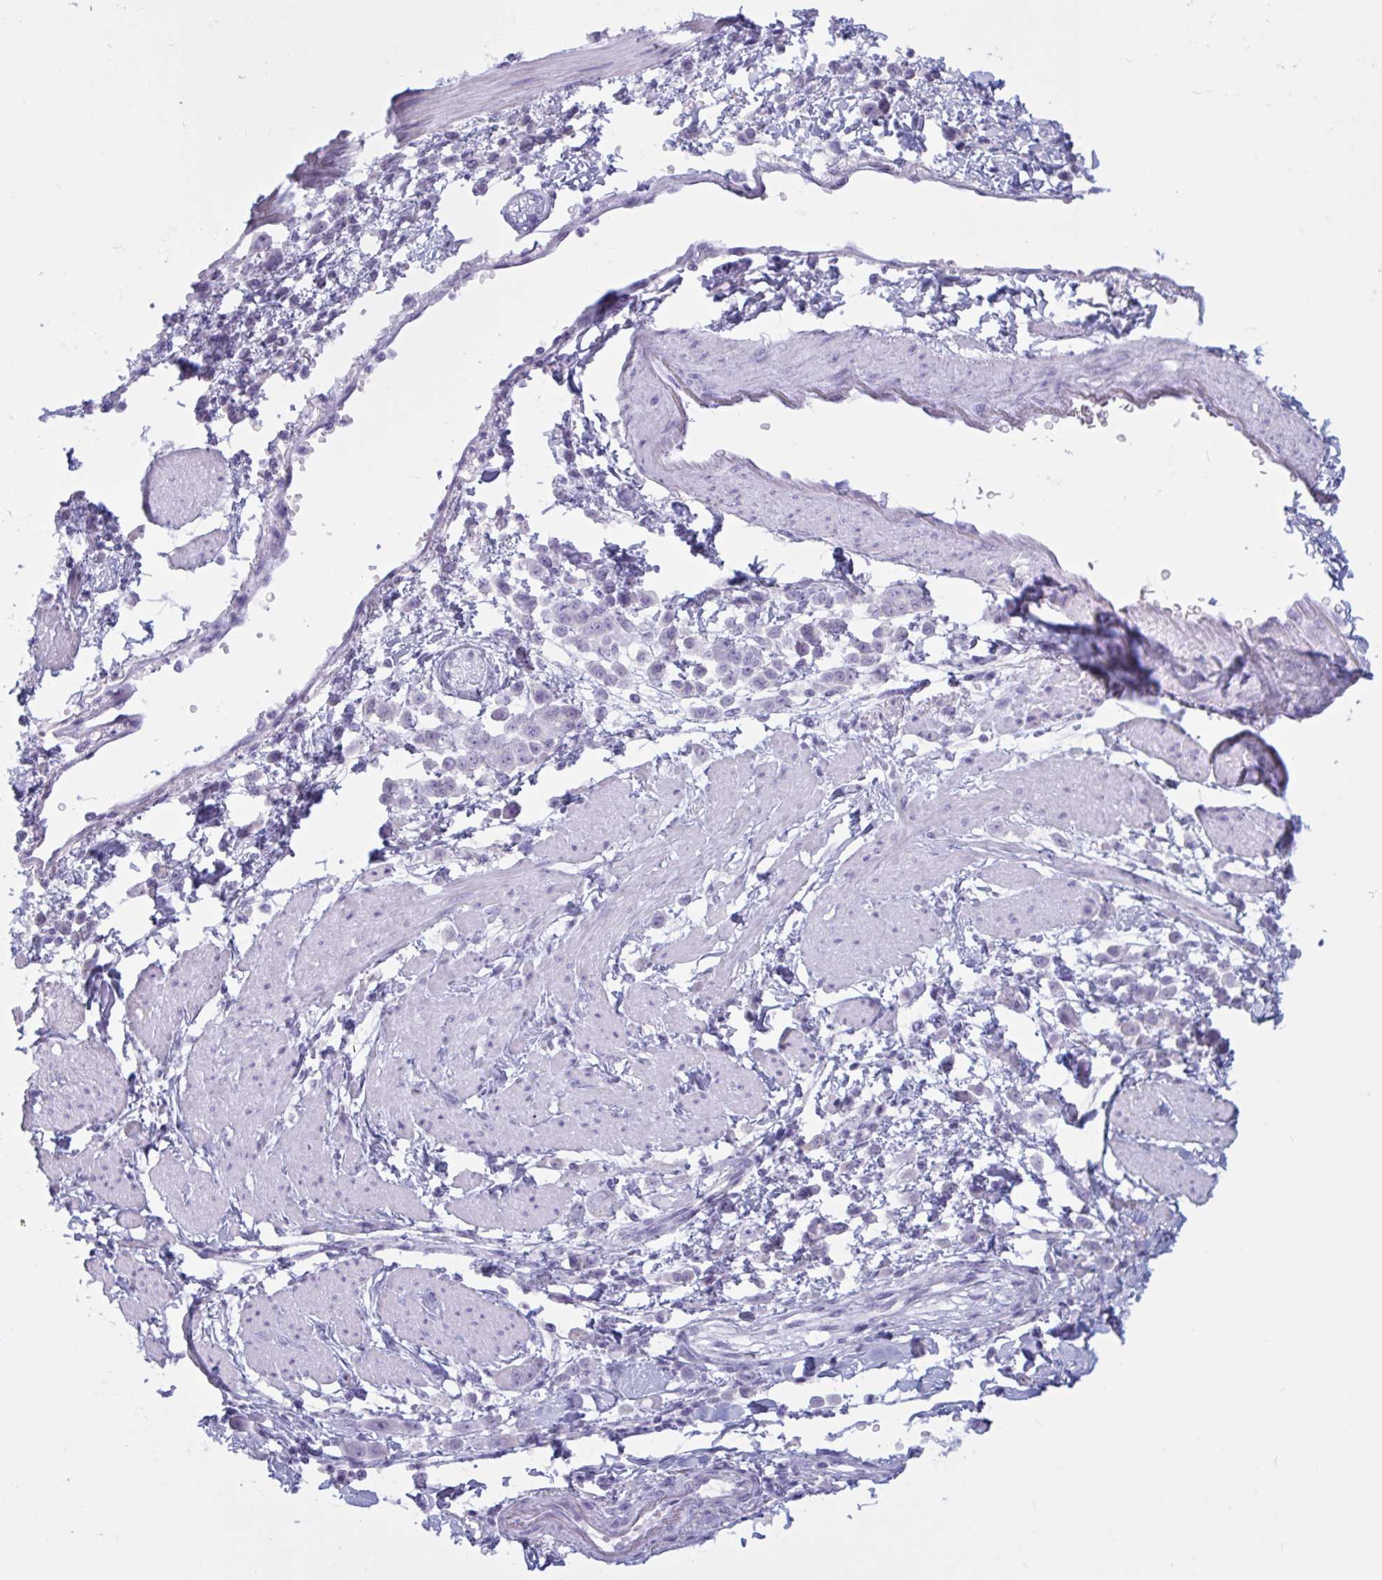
{"staining": {"intensity": "negative", "quantity": "none", "location": "none"}, "tissue": "pancreatic cancer", "cell_type": "Tumor cells", "image_type": "cancer", "snomed": [{"axis": "morphology", "description": "Normal tissue, NOS"}, {"axis": "morphology", "description": "Adenocarcinoma, NOS"}, {"axis": "topography", "description": "Pancreas"}], "caption": "Human pancreatic cancer (adenocarcinoma) stained for a protein using IHC exhibits no positivity in tumor cells.", "gene": "BBS10", "patient": {"sex": "female", "age": 64}}